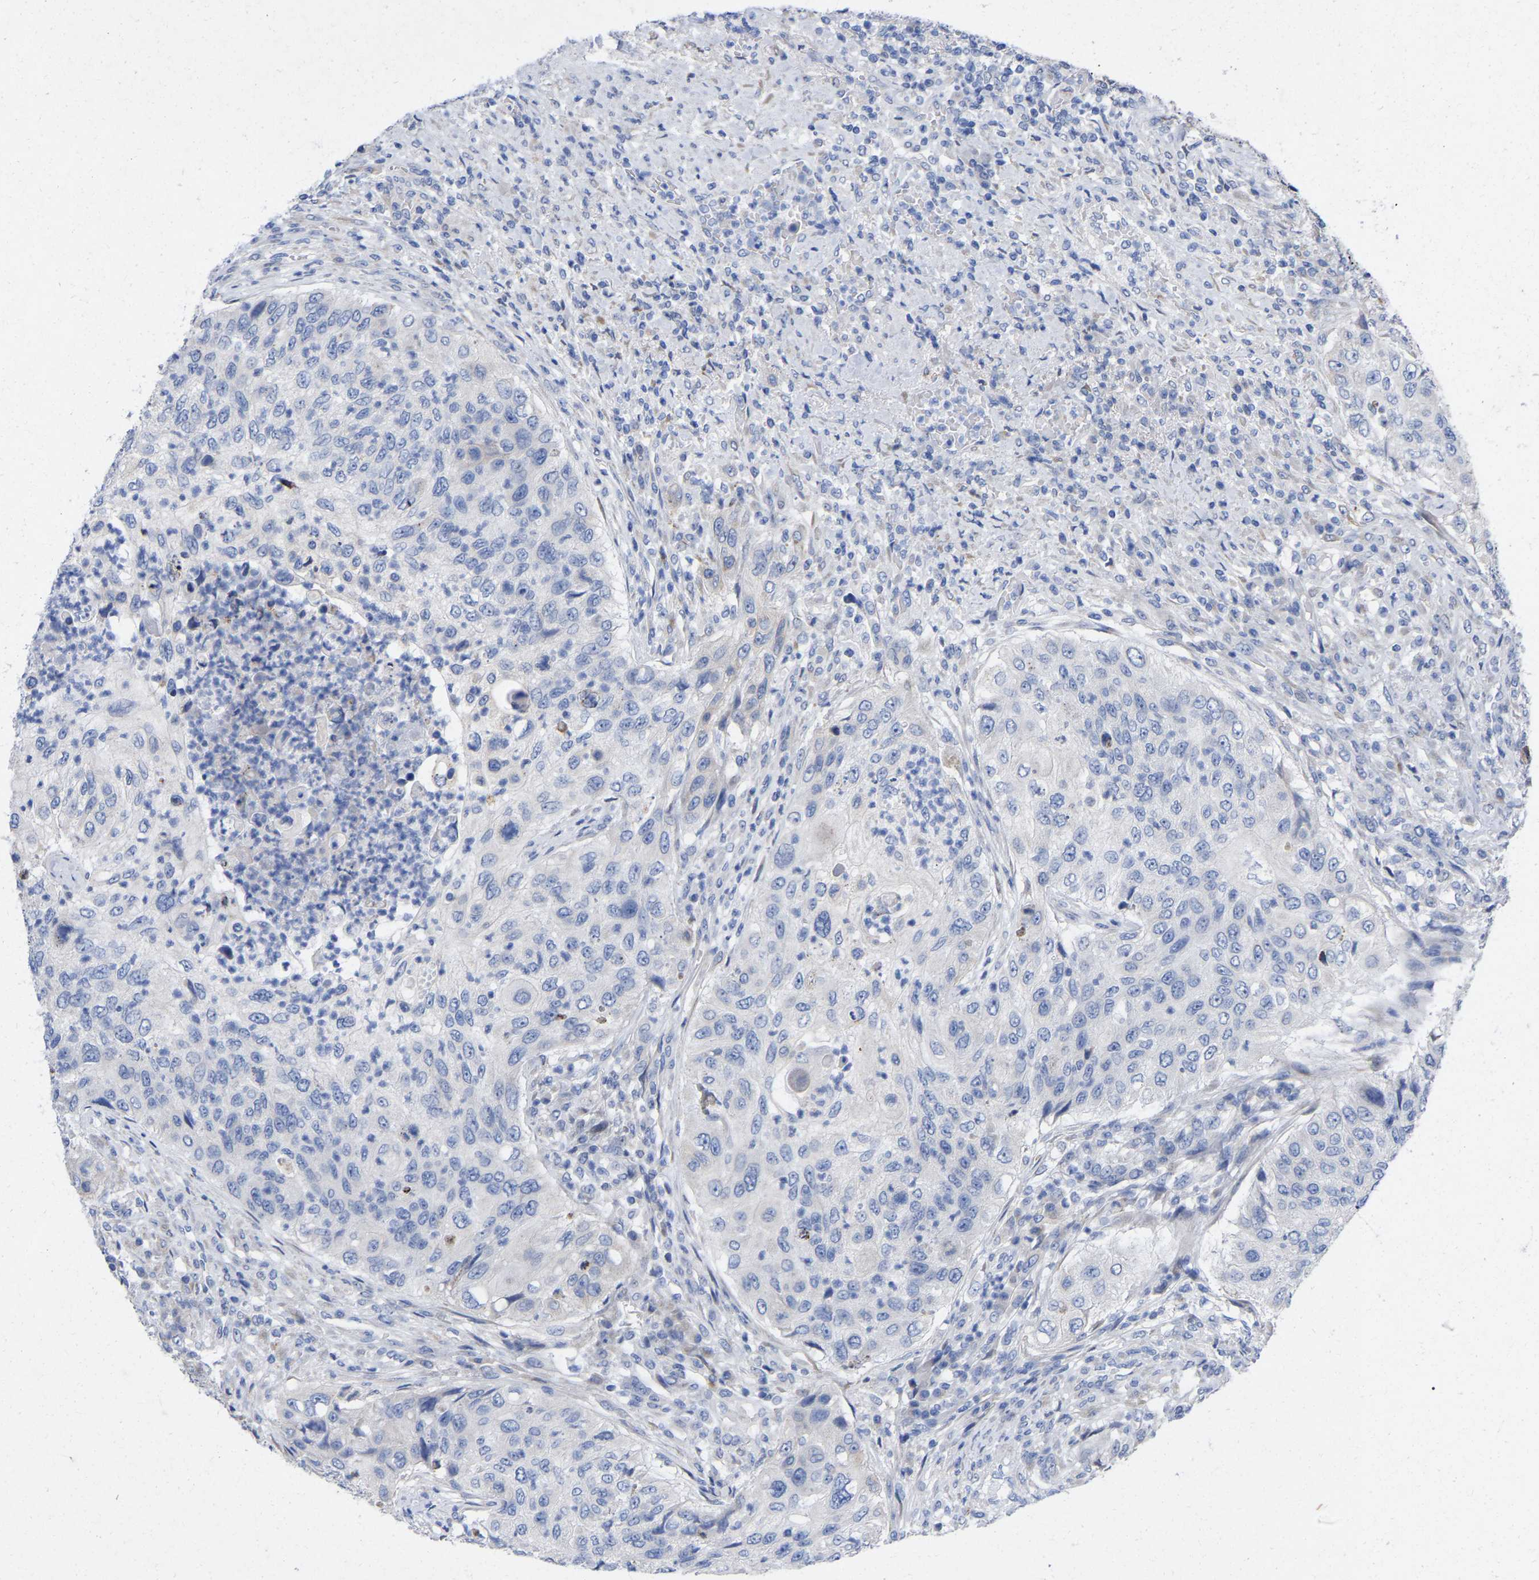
{"staining": {"intensity": "negative", "quantity": "none", "location": "none"}, "tissue": "urothelial cancer", "cell_type": "Tumor cells", "image_type": "cancer", "snomed": [{"axis": "morphology", "description": "Urothelial carcinoma, High grade"}, {"axis": "topography", "description": "Urinary bladder"}], "caption": "This is an immunohistochemistry (IHC) photomicrograph of human urothelial carcinoma (high-grade). There is no expression in tumor cells.", "gene": "STRIP2", "patient": {"sex": "female", "age": 60}}